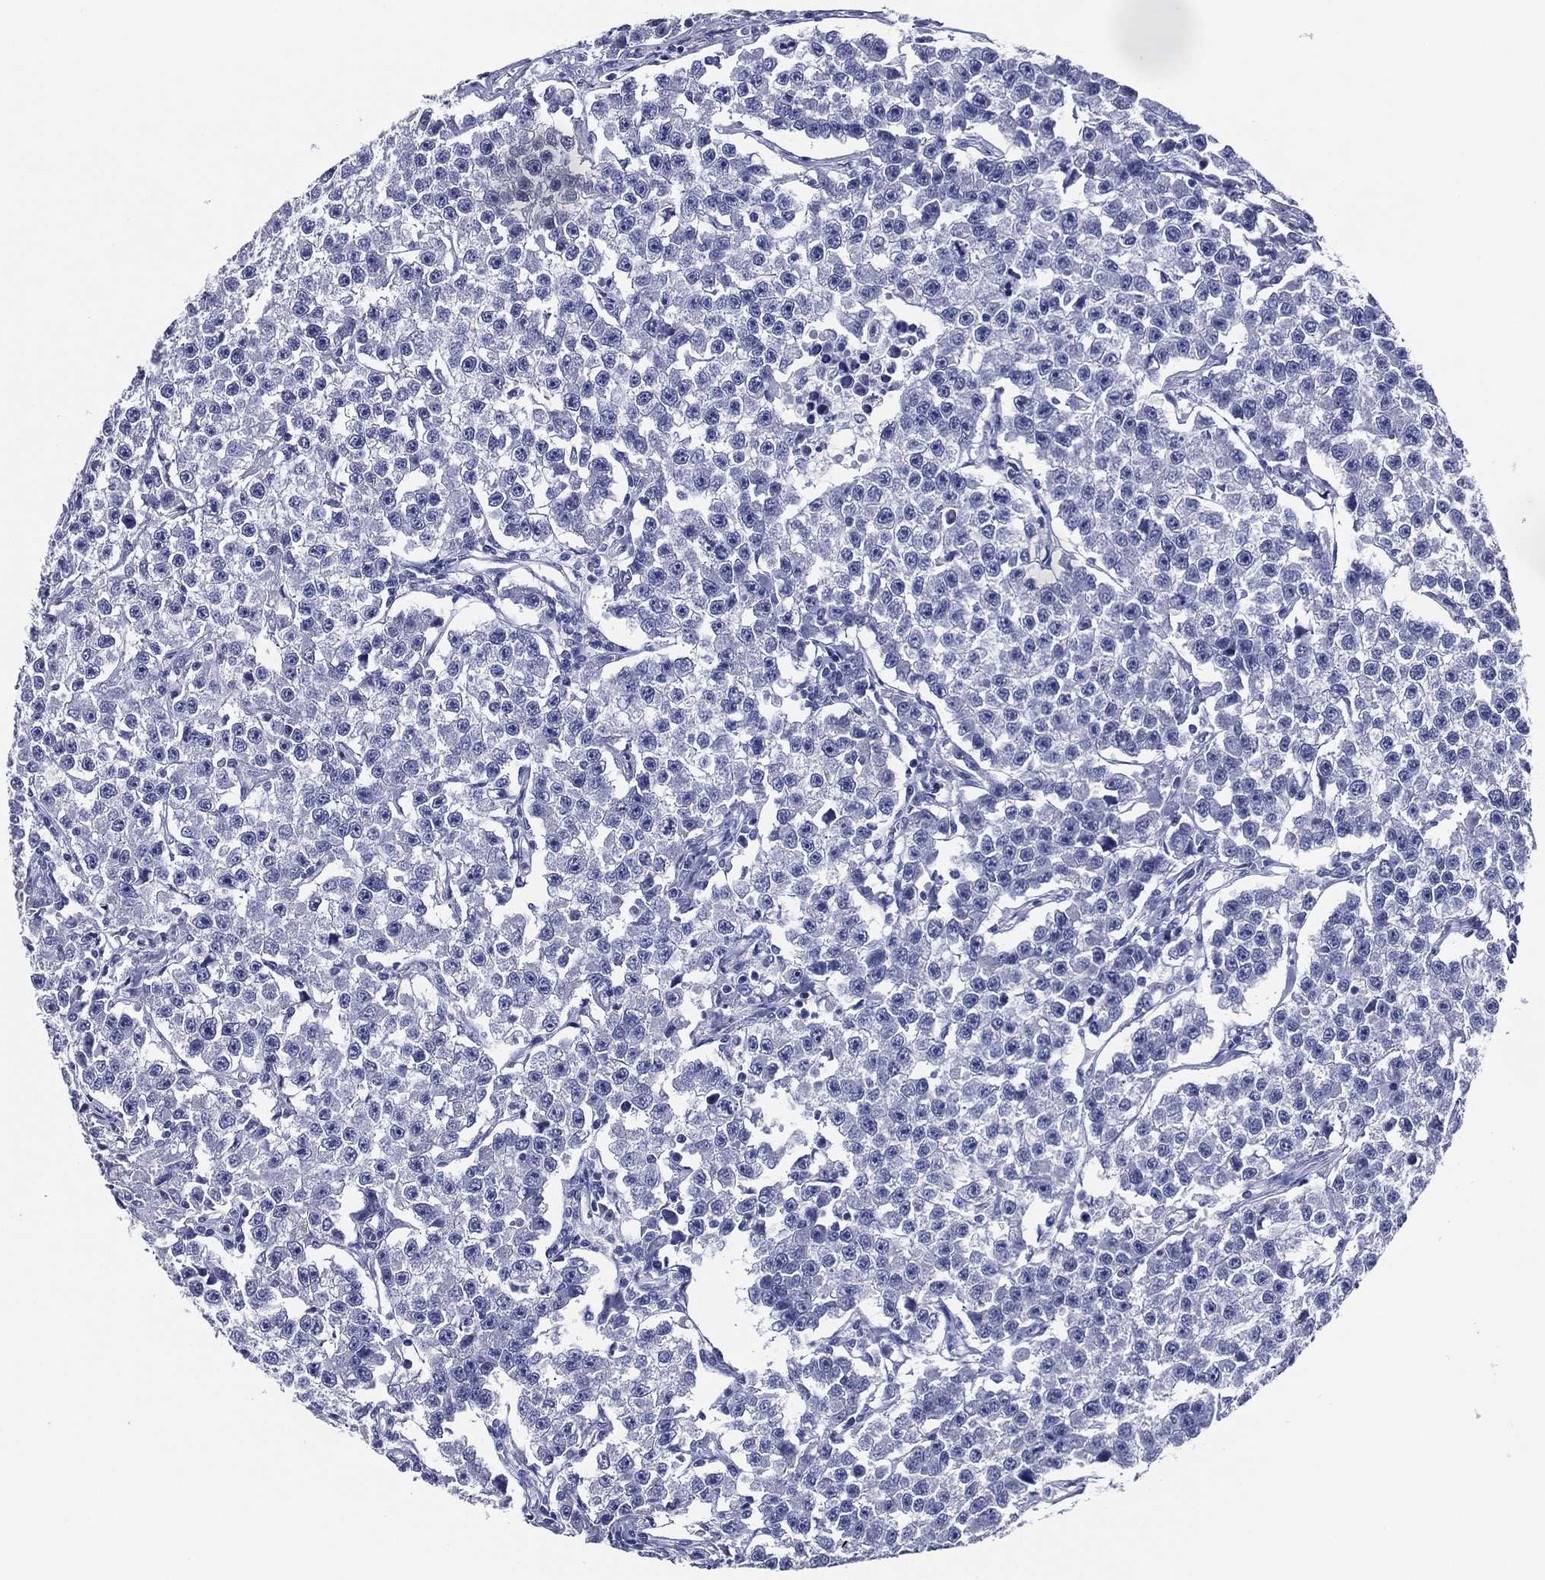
{"staining": {"intensity": "negative", "quantity": "none", "location": "none"}, "tissue": "testis cancer", "cell_type": "Tumor cells", "image_type": "cancer", "snomed": [{"axis": "morphology", "description": "Seminoma, NOS"}, {"axis": "topography", "description": "Testis"}], "caption": "This is a image of IHC staining of testis seminoma, which shows no staining in tumor cells.", "gene": "ACE2", "patient": {"sex": "male", "age": 59}}